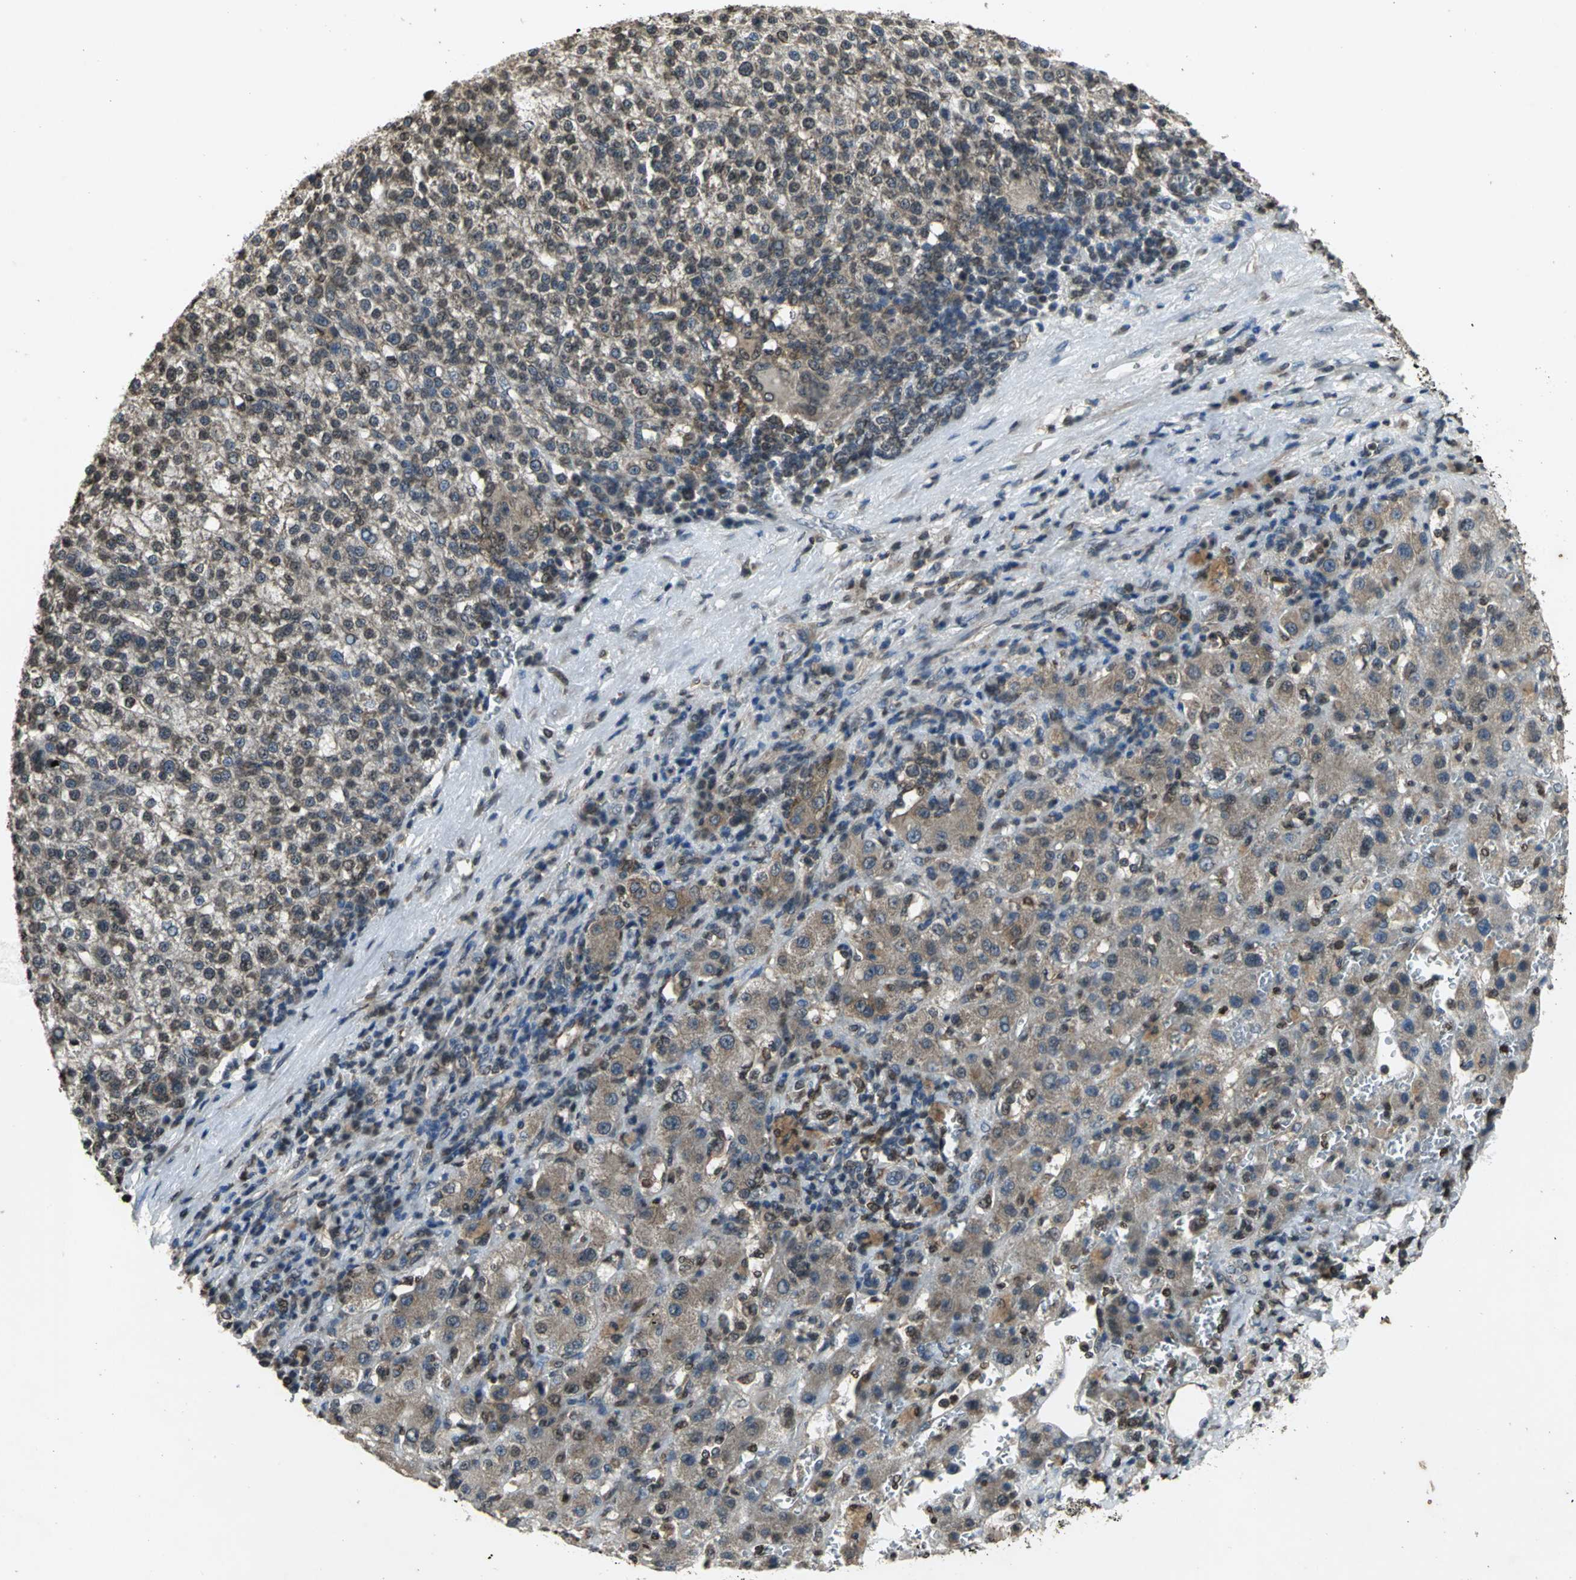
{"staining": {"intensity": "moderate", "quantity": ">75%", "location": "cytoplasmic/membranous,nuclear"}, "tissue": "liver cancer", "cell_type": "Tumor cells", "image_type": "cancer", "snomed": [{"axis": "morphology", "description": "Carcinoma, Hepatocellular, NOS"}, {"axis": "topography", "description": "Liver"}], "caption": "Brown immunohistochemical staining in human liver cancer reveals moderate cytoplasmic/membranous and nuclear staining in about >75% of tumor cells. (Brightfield microscopy of DAB IHC at high magnification).", "gene": "AHR", "patient": {"sex": "female", "age": 58}}